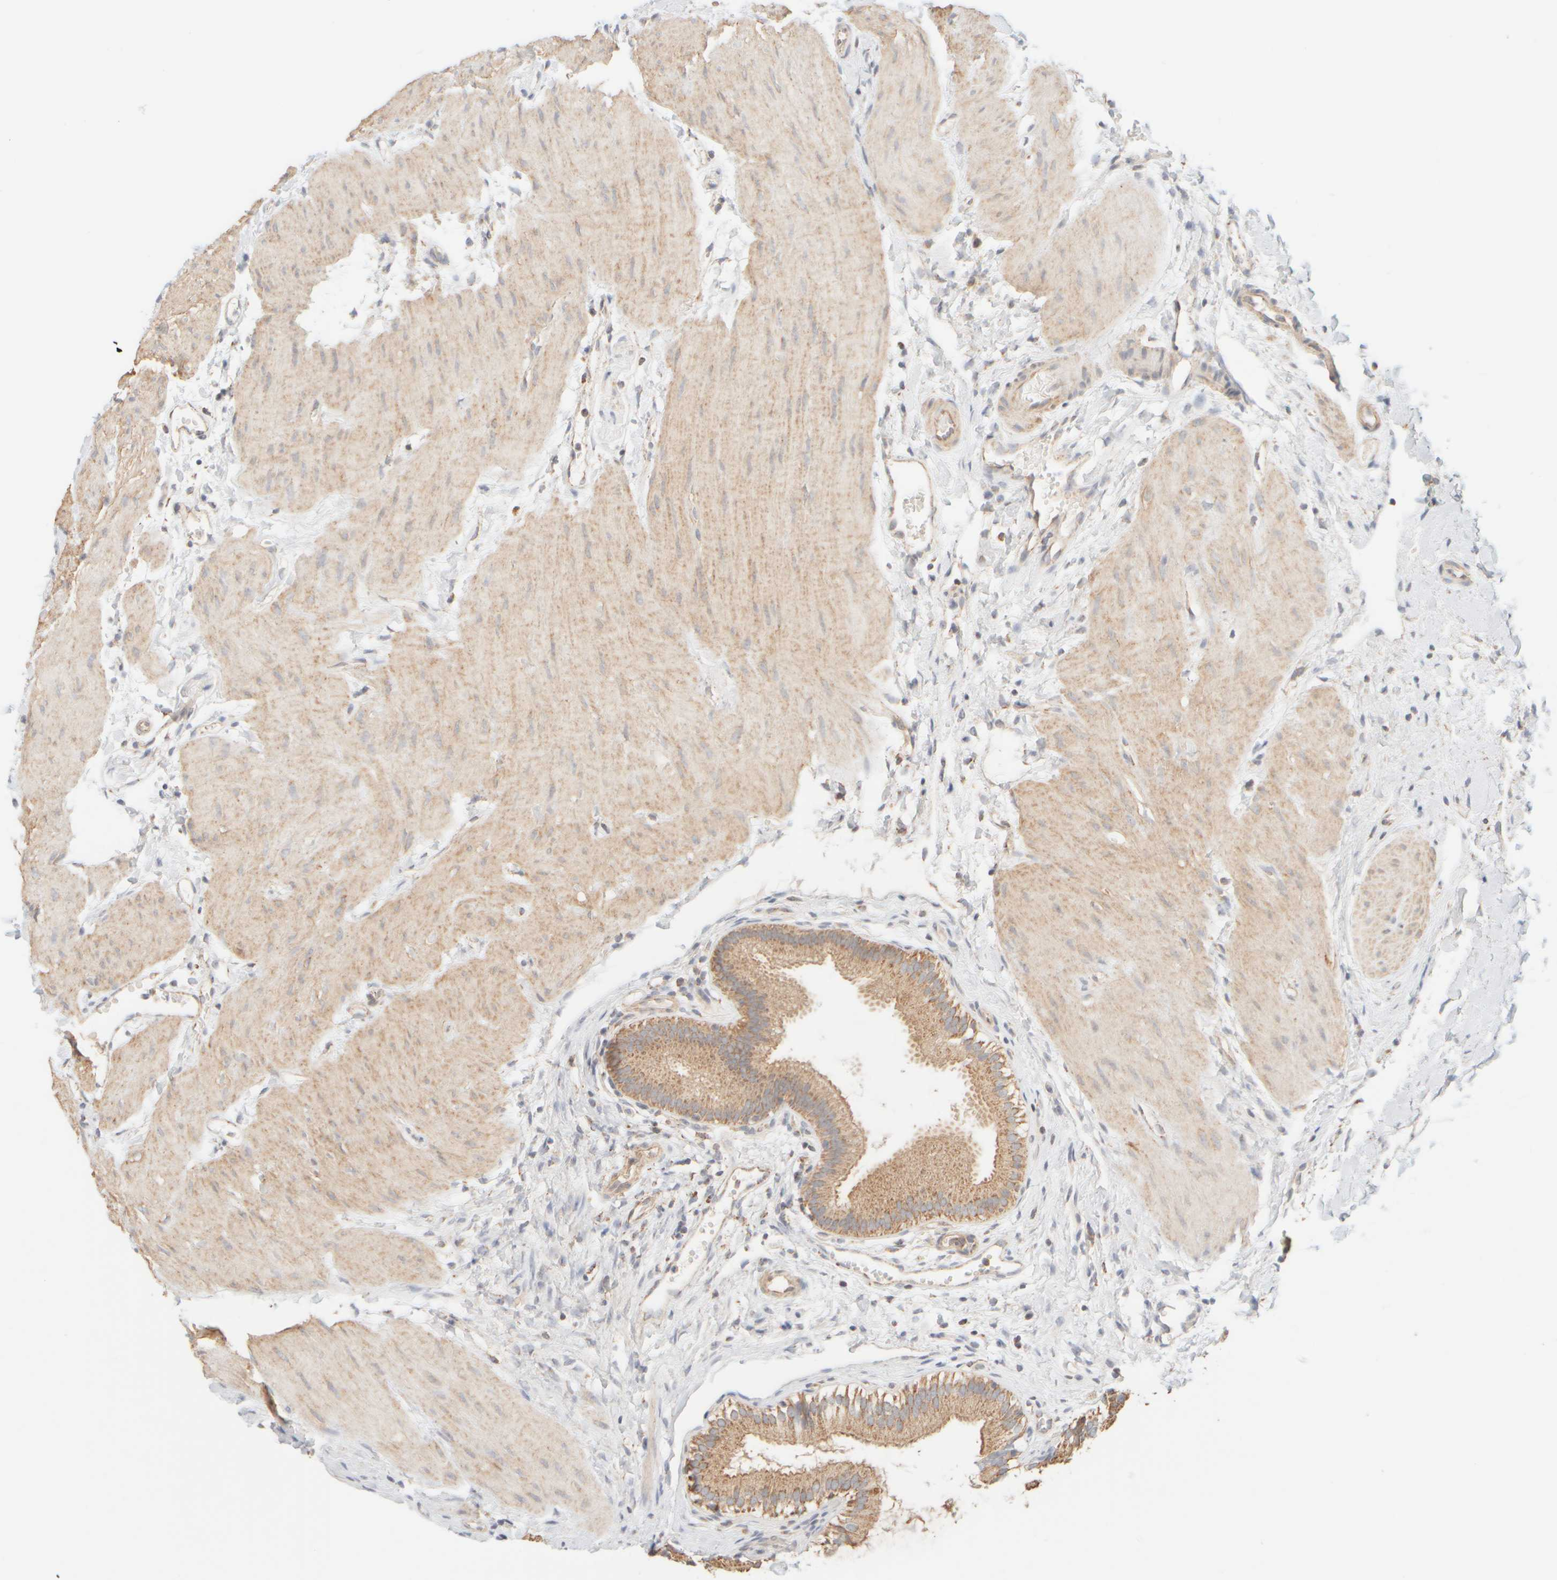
{"staining": {"intensity": "moderate", "quantity": ">75%", "location": "cytoplasmic/membranous"}, "tissue": "gallbladder", "cell_type": "Glandular cells", "image_type": "normal", "snomed": [{"axis": "morphology", "description": "Normal tissue, NOS"}, {"axis": "topography", "description": "Gallbladder"}], "caption": "Gallbladder stained with IHC shows moderate cytoplasmic/membranous expression in approximately >75% of glandular cells. The staining is performed using DAB brown chromogen to label protein expression. The nuclei are counter-stained blue using hematoxylin.", "gene": "APBB2", "patient": {"sex": "female", "age": 26}}